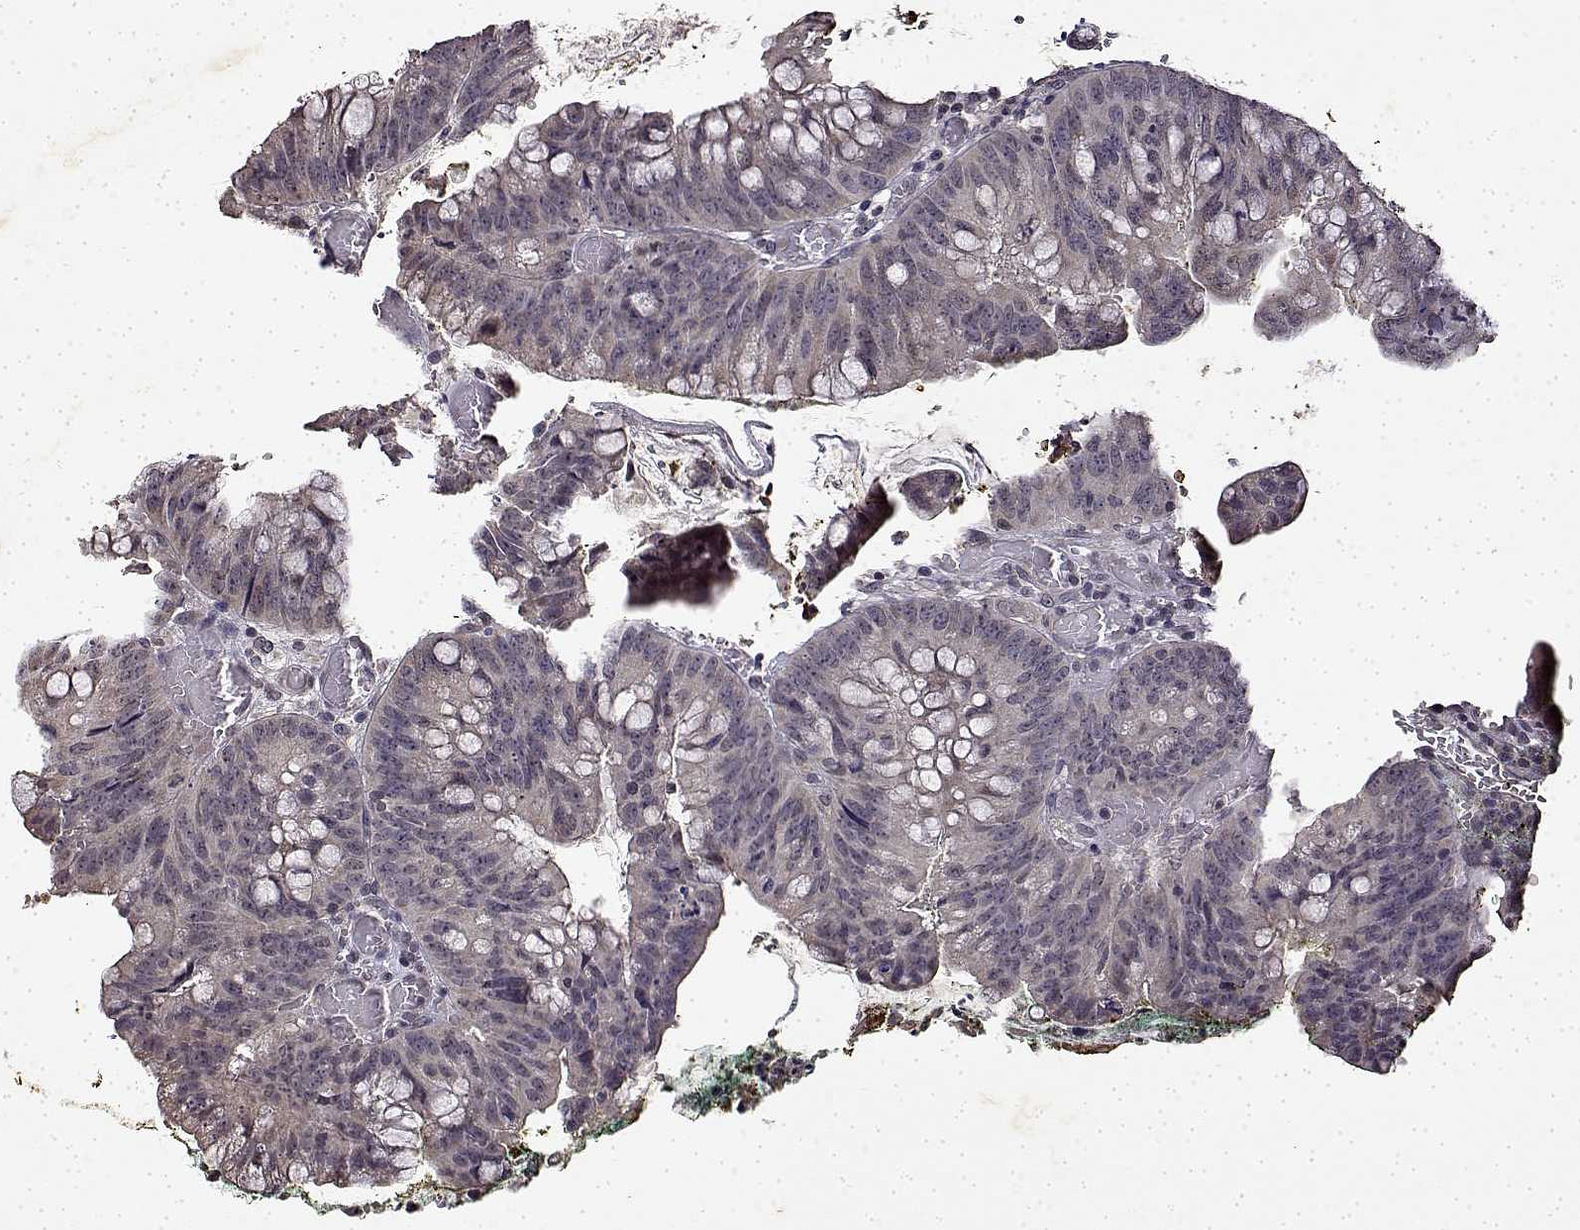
{"staining": {"intensity": "negative", "quantity": "none", "location": "none"}, "tissue": "colorectal cancer", "cell_type": "Tumor cells", "image_type": "cancer", "snomed": [{"axis": "morphology", "description": "Adenocarcinoma, NOS"}, {"axis": "topography", "description": "Colon"}], "caption": "High power microscopy micrograph of an immunohistochemistry image of adenocarcinoma (colorectal), revealing no significant staining in tumor cells.", "gene": "BDNF", "patient": {"sex": "male", "age": 62}}